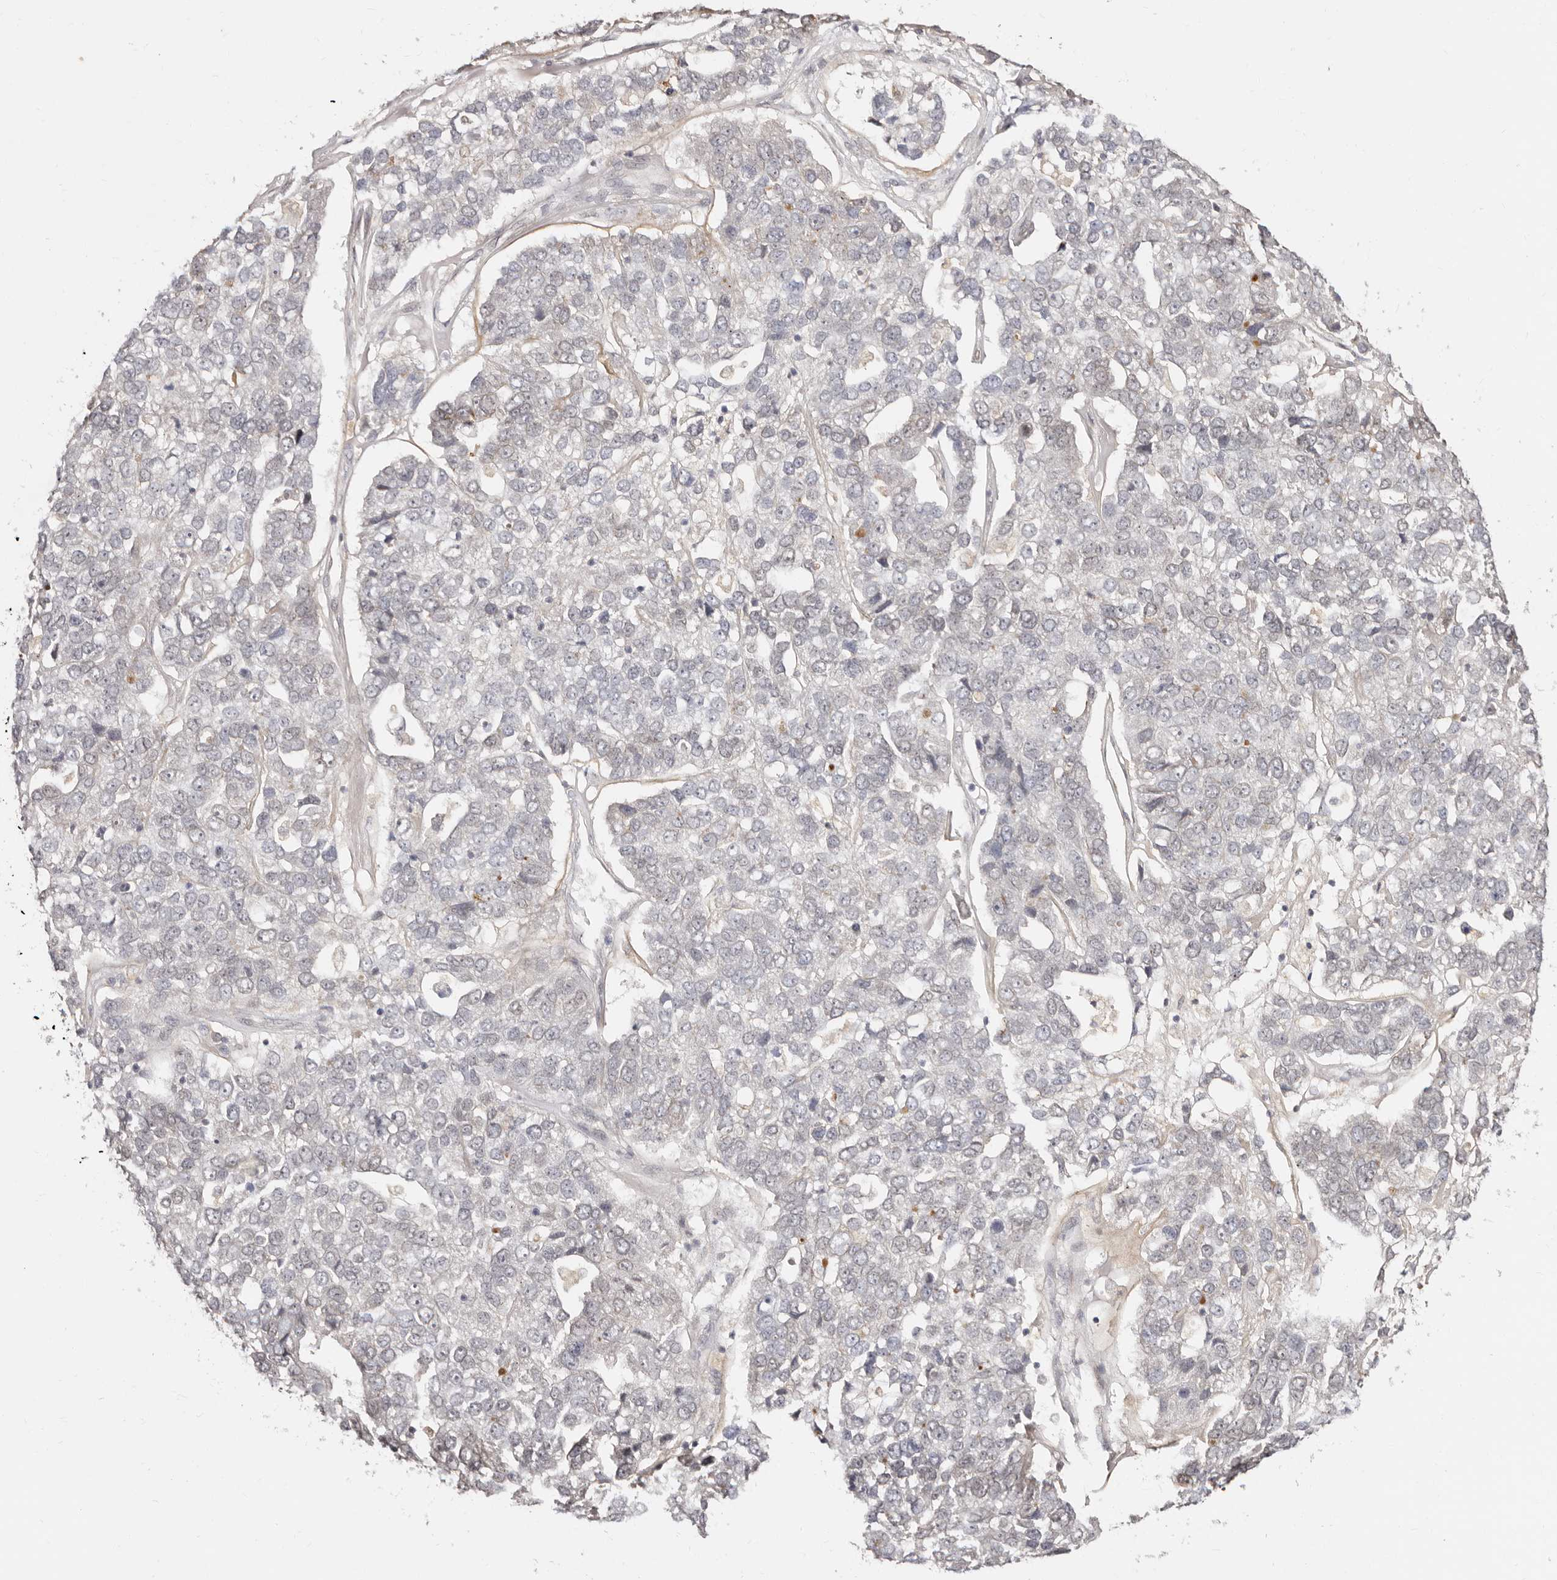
{"staining": {"intensity": "negative", "quantity": "none", "location": "none"}, "tissue": "pancreatic cancer", "cell_type": "Tumor cells", "image_type": "cancer", "snomed": [{"axis": "morphology", "description": "Adenocarcinoma, NOS"}, {"axis": "topography", "description": "Pancreas"}], "caption": "Tumor cells are negative for brown protein staining in adenocarcinoma (pancreatic).", "gene": "LCORL", "patient": {"sex": "female", "age": 61}}